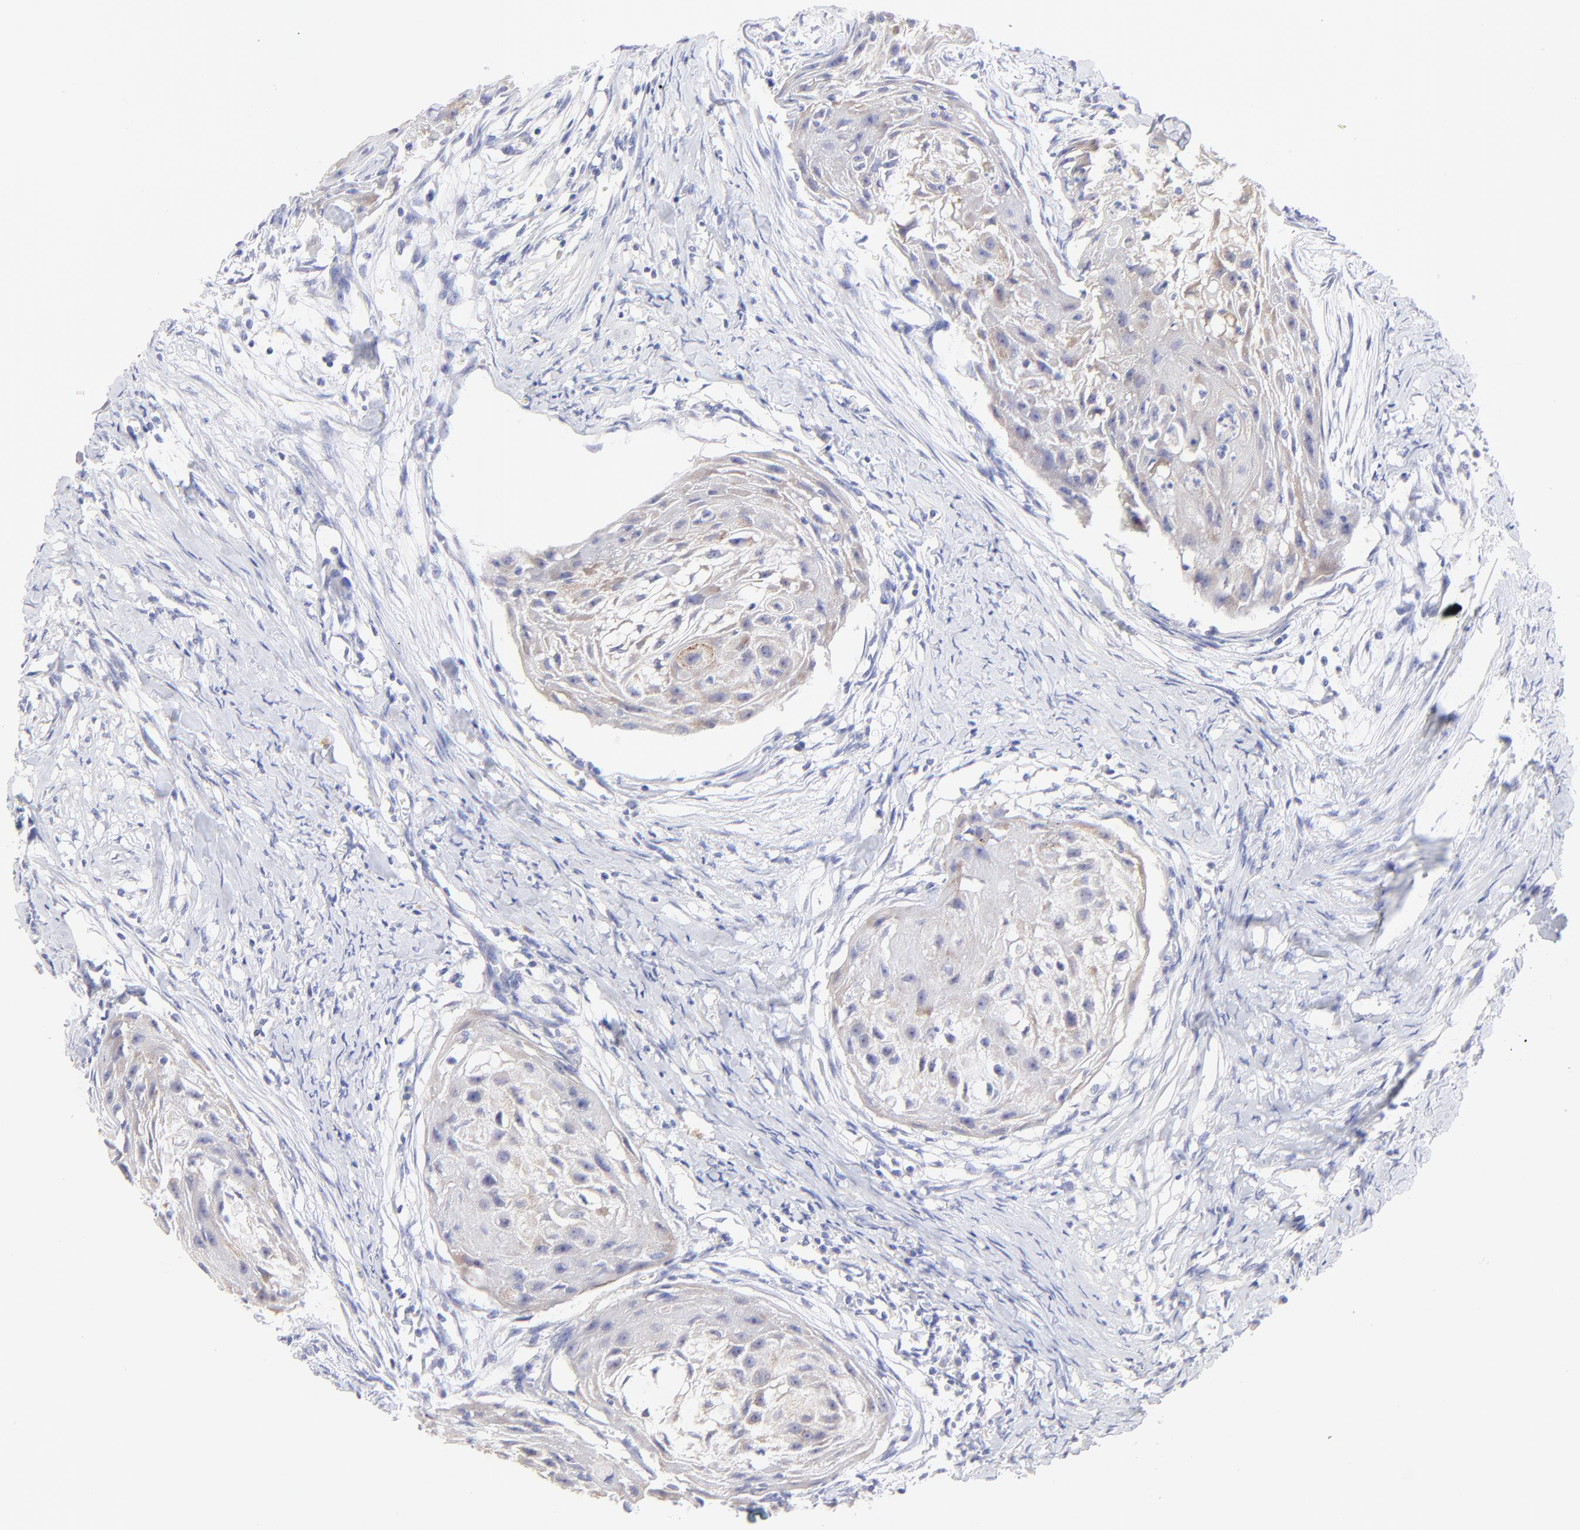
{"staining": {"intensity": "weak", "quantity": "<25%", "location": "cytoplasmic/membranous"}, "tissue": "head and neck cancer", "cell_type": "Tumor cells", "image_type": "cancer", "snomed": [{"axis": "morphology", "description": "Squamous cell carcinoma, NOS"}, {"axis": "topography", "description": "Head-Neck"}], "caption": "Photomicrograph shows no protein expression in tumor cells of head and neck squamous cell carcinoma tissue. (Immunohistochemistry (ihc), brightfield microscopy, high magnification).", "gene": "EBP", "patient": {"sex": "male", "age": 64}}